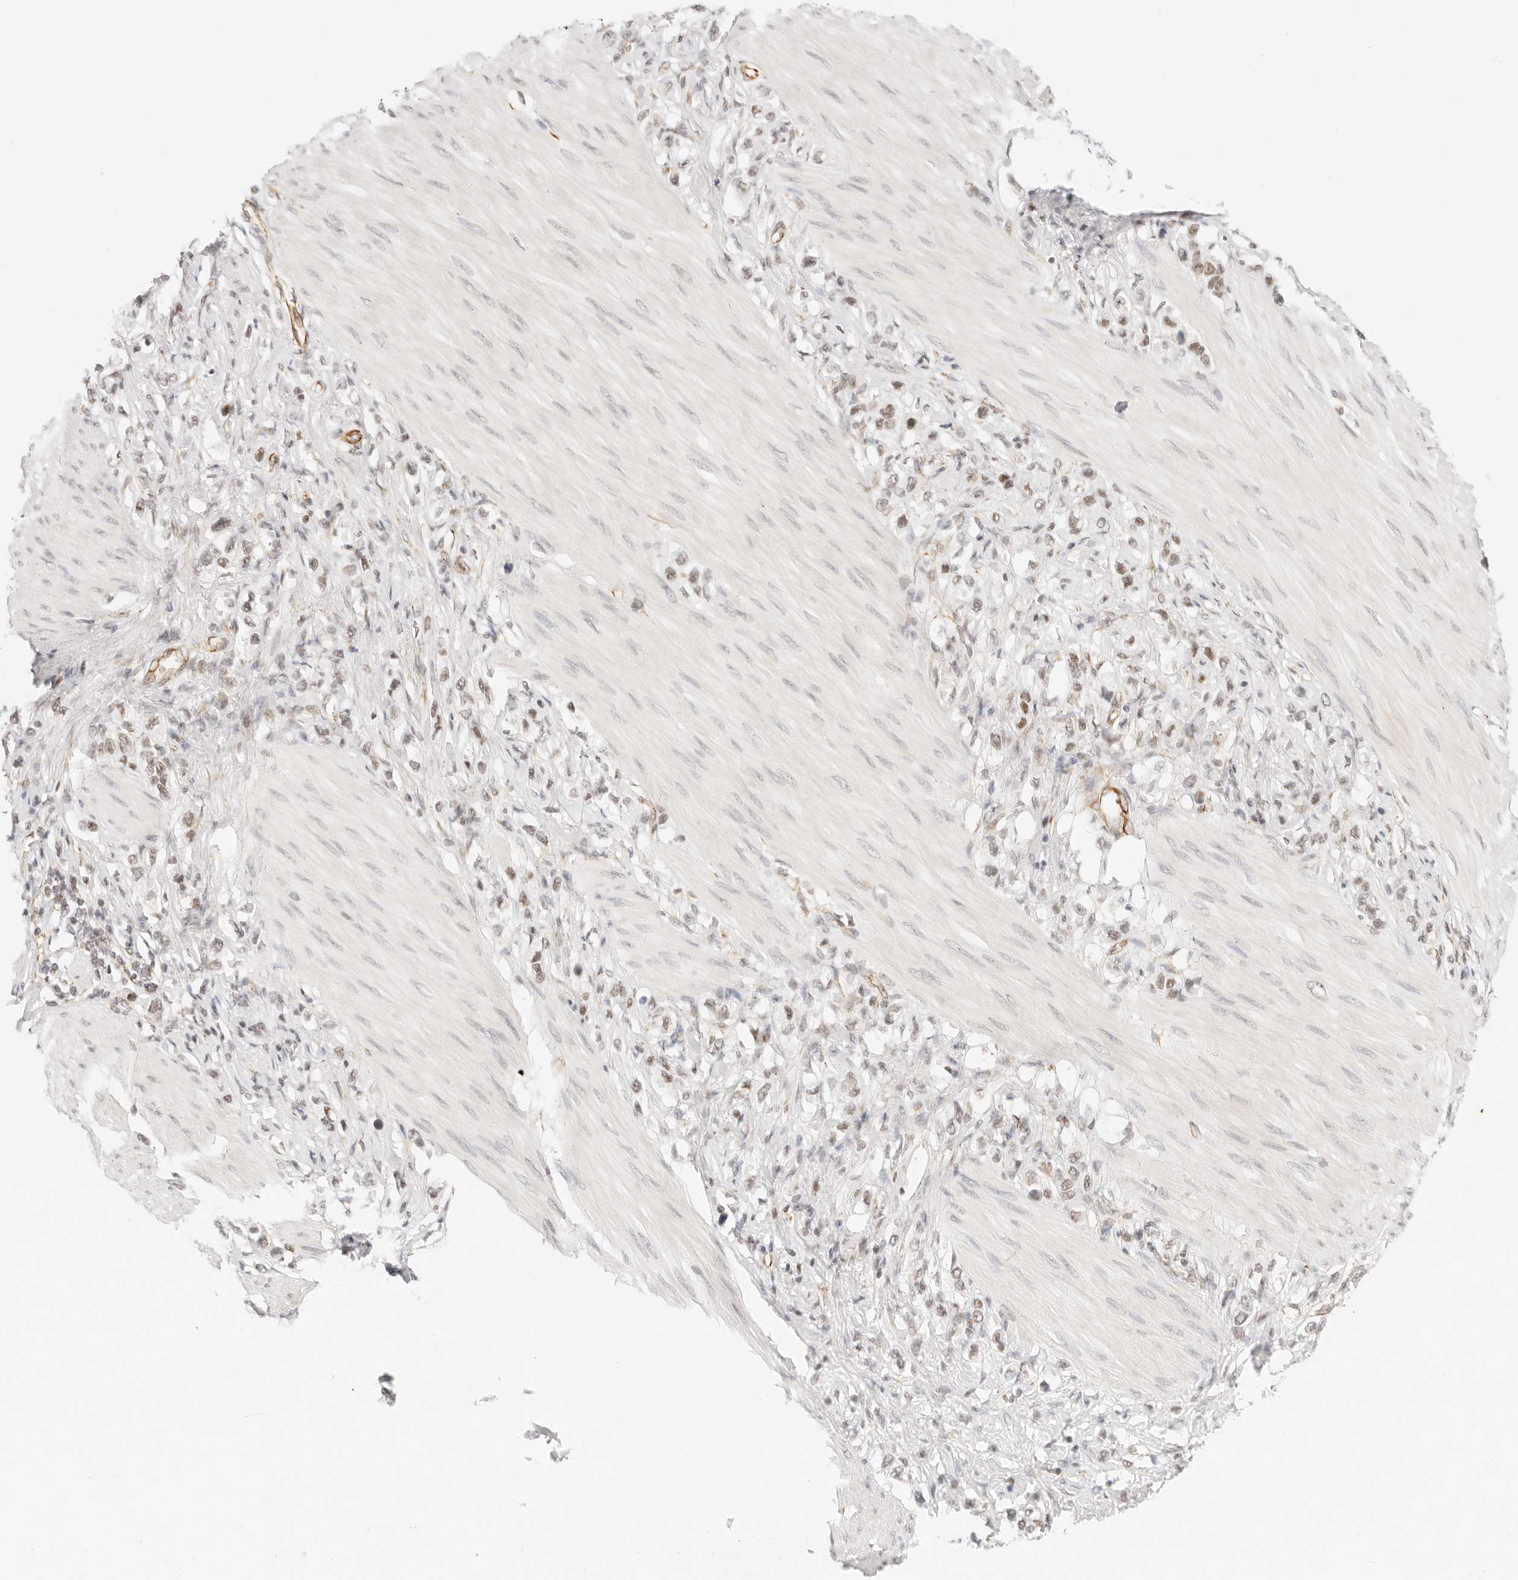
{"staining": {"intensity": "weak", "quantity": ">75%", "location": "nuclear"}, "tissue": "stomach cancer", "cell_type": "Tumor cells", "image_type": "cancer", "snomed": [{"axis": "morphology", "description": "Adenocarcinoma, NOS"}, {"axis": "topography", "description": "Stomach"}], "caption": "Immunohistochemistry (IHC) (DAB) staining of stomach adenocarcinoma displays weak nuclear protein expression in about >75% of tumor cells.", "gene": "ZC3H11A", "patient": {"sex": "female", "age": 65}}